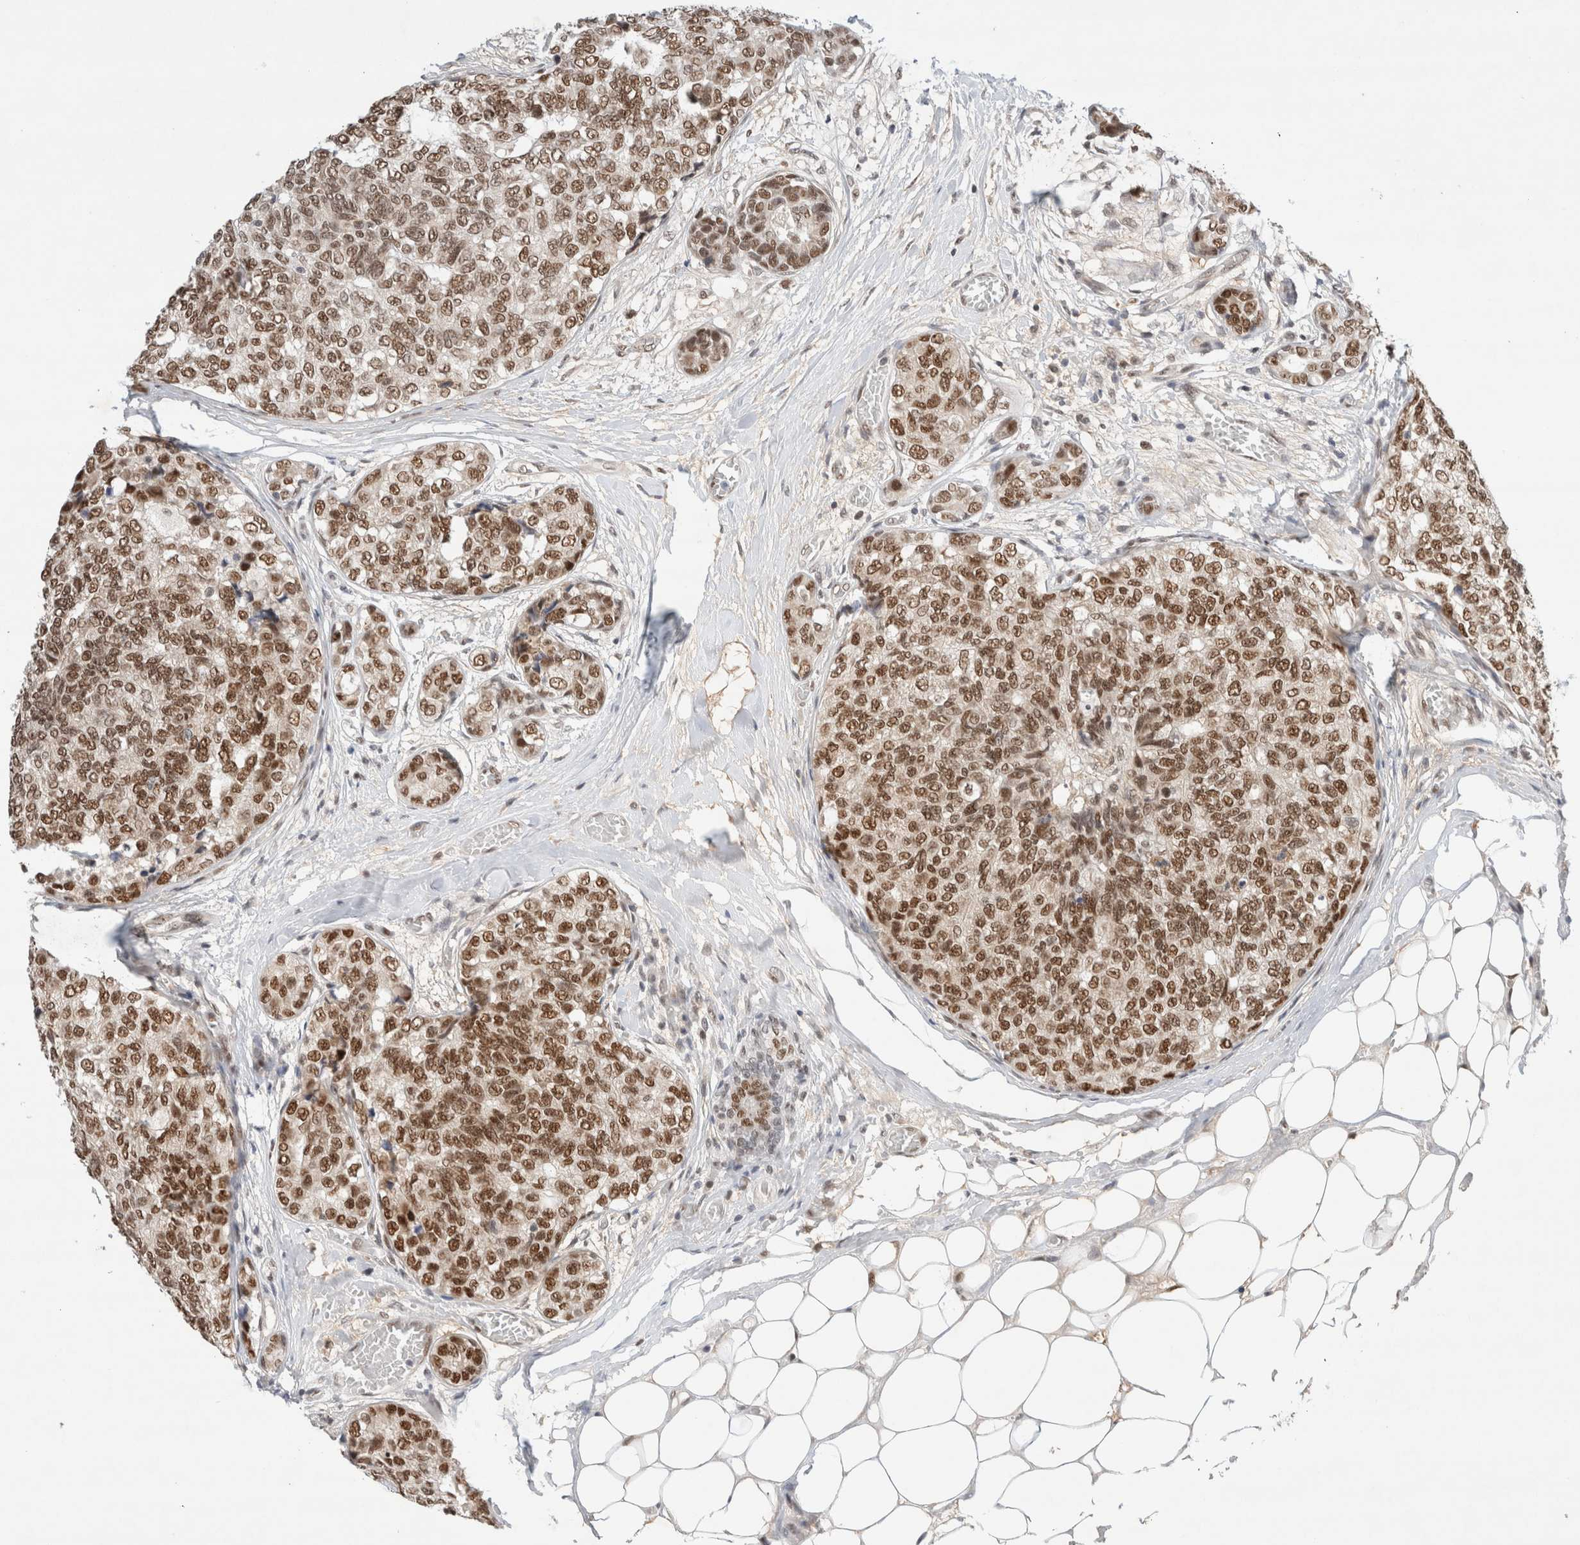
{"staining": {"intensity": "moderate", "quantity": ">75%", "location": "nuclear"}, "tissue": "breast cancer", "cell_type": "Tumor cells", "image_type": "cancer", "snomed": [{"axis": "morphology", "description": "Normal tissue, NOS"}, {"axis": "morphology", "description": "Duct carcinoma"}, {"axis": "topography", "description": "Breast"}], "caption": "Moderate nuclear positivity for a protein is present in about >75% of tumor cells of breast cancer (invasive ductal carcinoma) using IHC.", "gene": "GTF2I", "patient": {"sex": "female", "age": 43}}